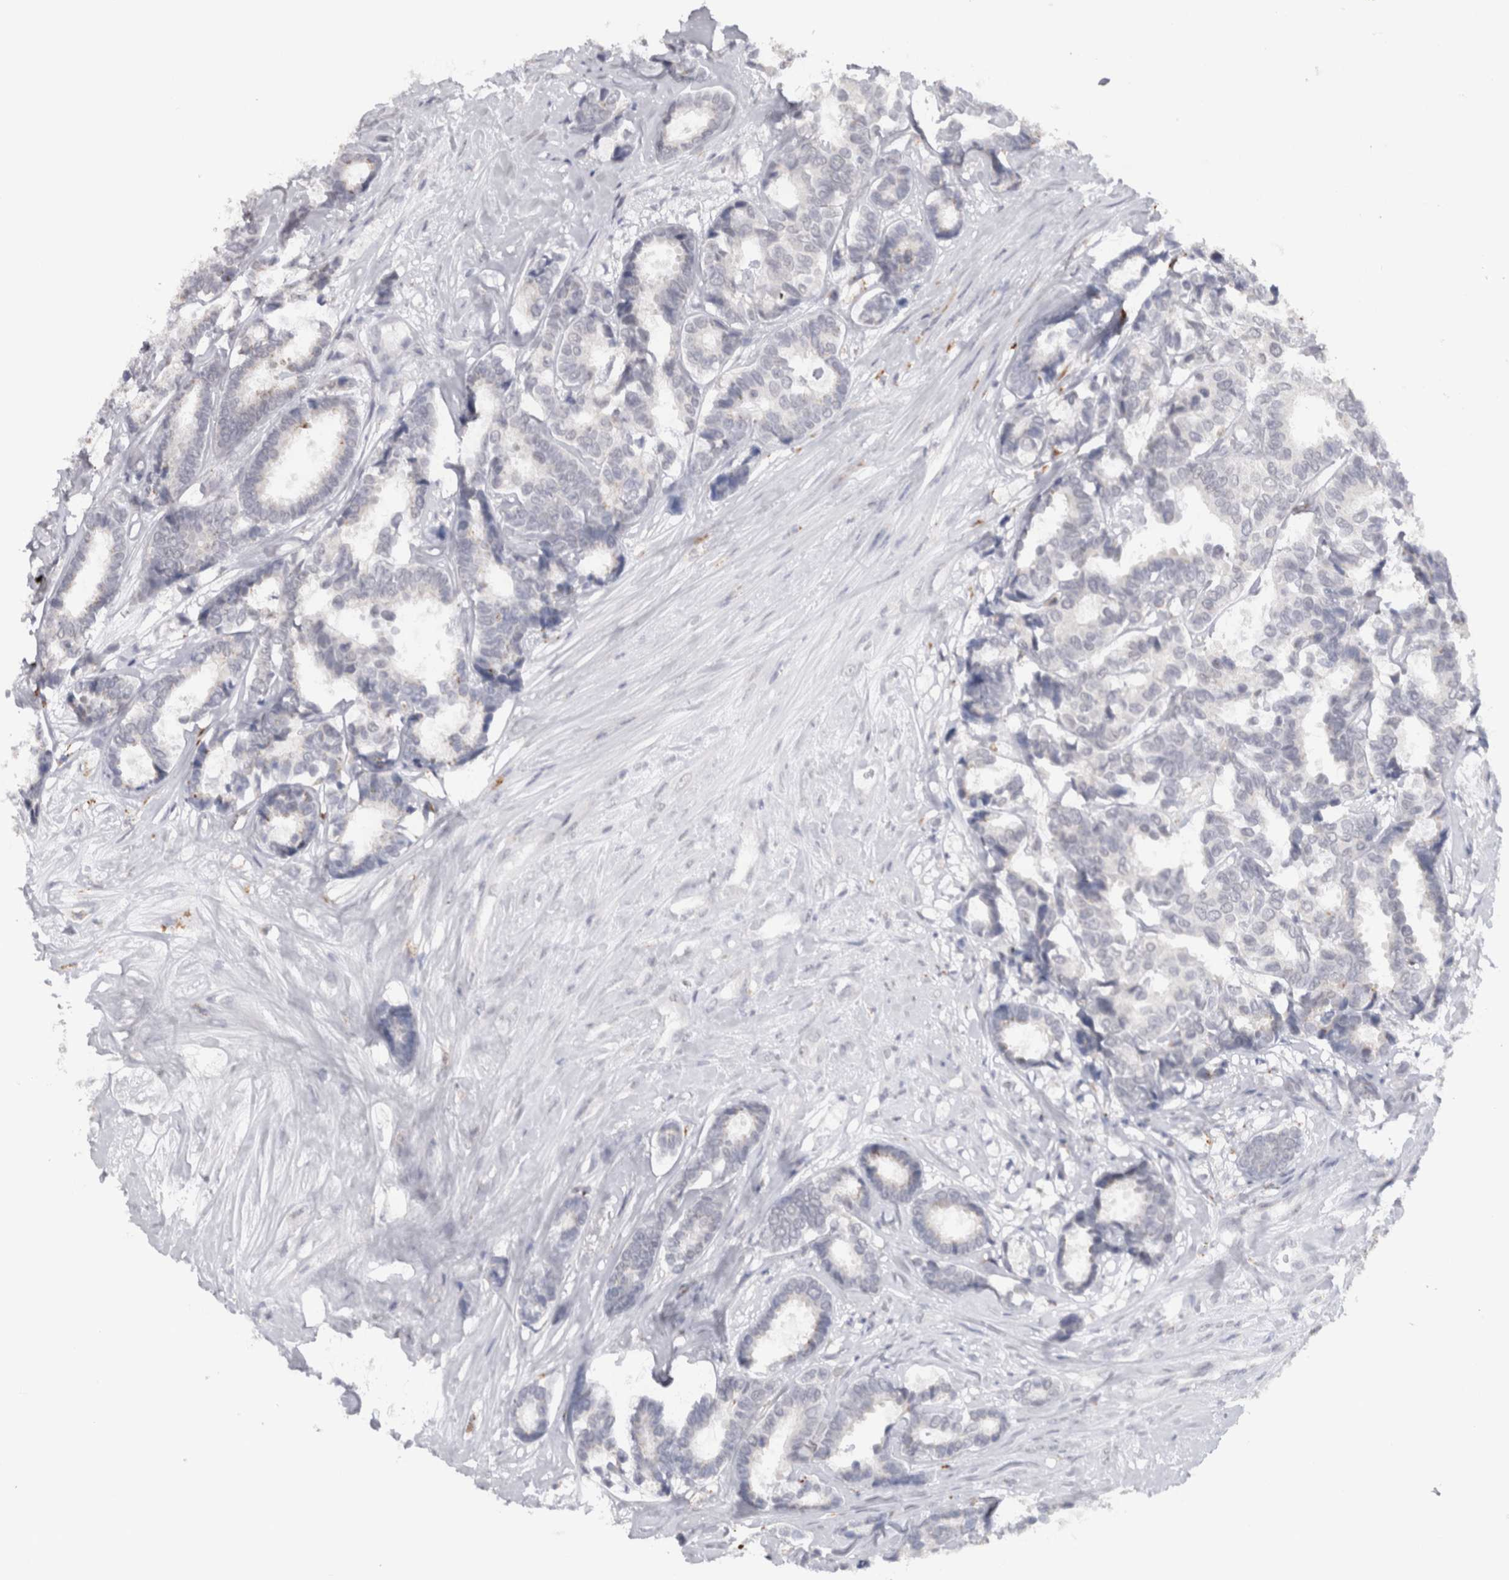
{"staining": {"intensity": "negative", "quantity": "none", "location": "none"}, "tissue": "breast cancer", "cell_type": "Tumor cells", "image_type": "cancer", "snomed": [{"axis": "morphology", "description": "Duct carcinoma"}, {"axis": "topography", "description": "Breast"}], "caption": "High magnification brightfield microscopy of infiltrating ductal carcinoma (breast) stained with DAB (brown) and counterstained with hematoxylin (blue): tumor cells show no significant positivity.", "gene": "CDH17", "patient": {"sex": "female", "age": 87}}